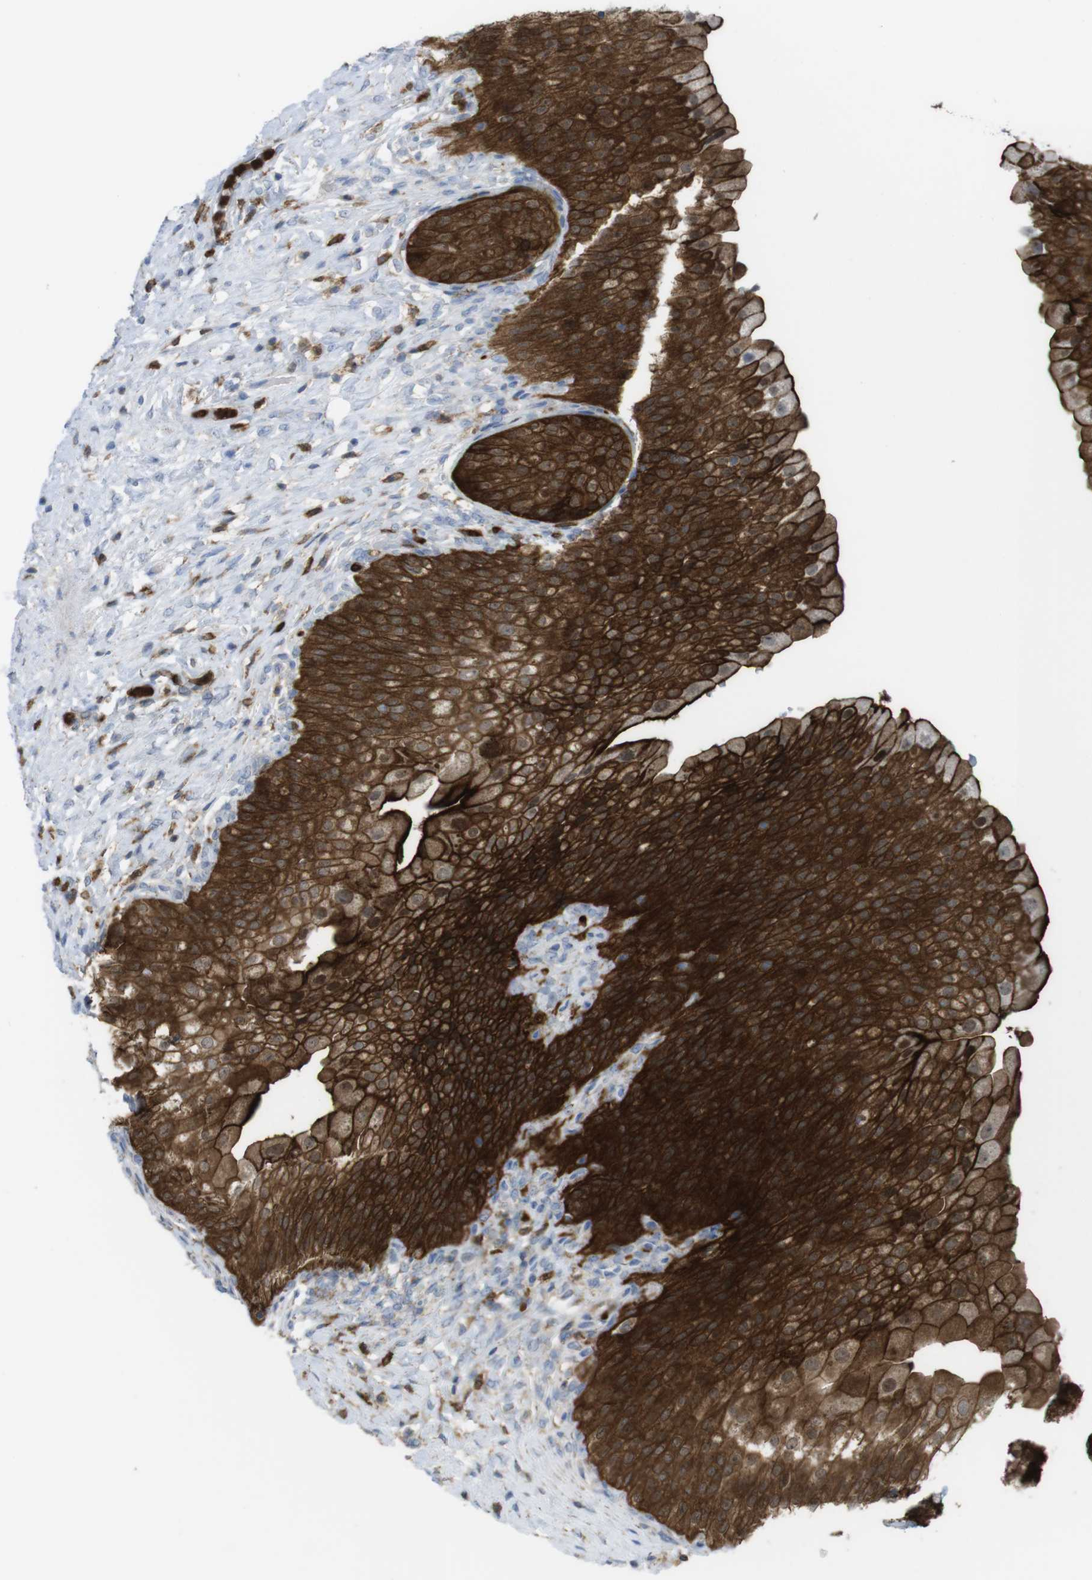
{"staining": {"intensity": "strong", "quantity": ">75%", "location": "cytoplasmic/membranous"}, "tissue": "urinary bladder", "cell_type": "Urothelial cells", "image_type": "normal", "snomed": [{"axis": "morphology", "description": "Normal tissue, NOS"}, {"axis": "morphology", "description": "Urothelial carcinoma, High grade"}, {"axis": "topography", "description": "Urinary bladder"}], "caption": "A micrograph of human urinary bladder stained for a protein reveals strong cytoplasmic/membranous brown staining in urothelial cells. (Brightfield microscopy of DAB IHC at high magnification).", "gene": "PRKCD", "patient": {"sex": "male", "age": 46}}